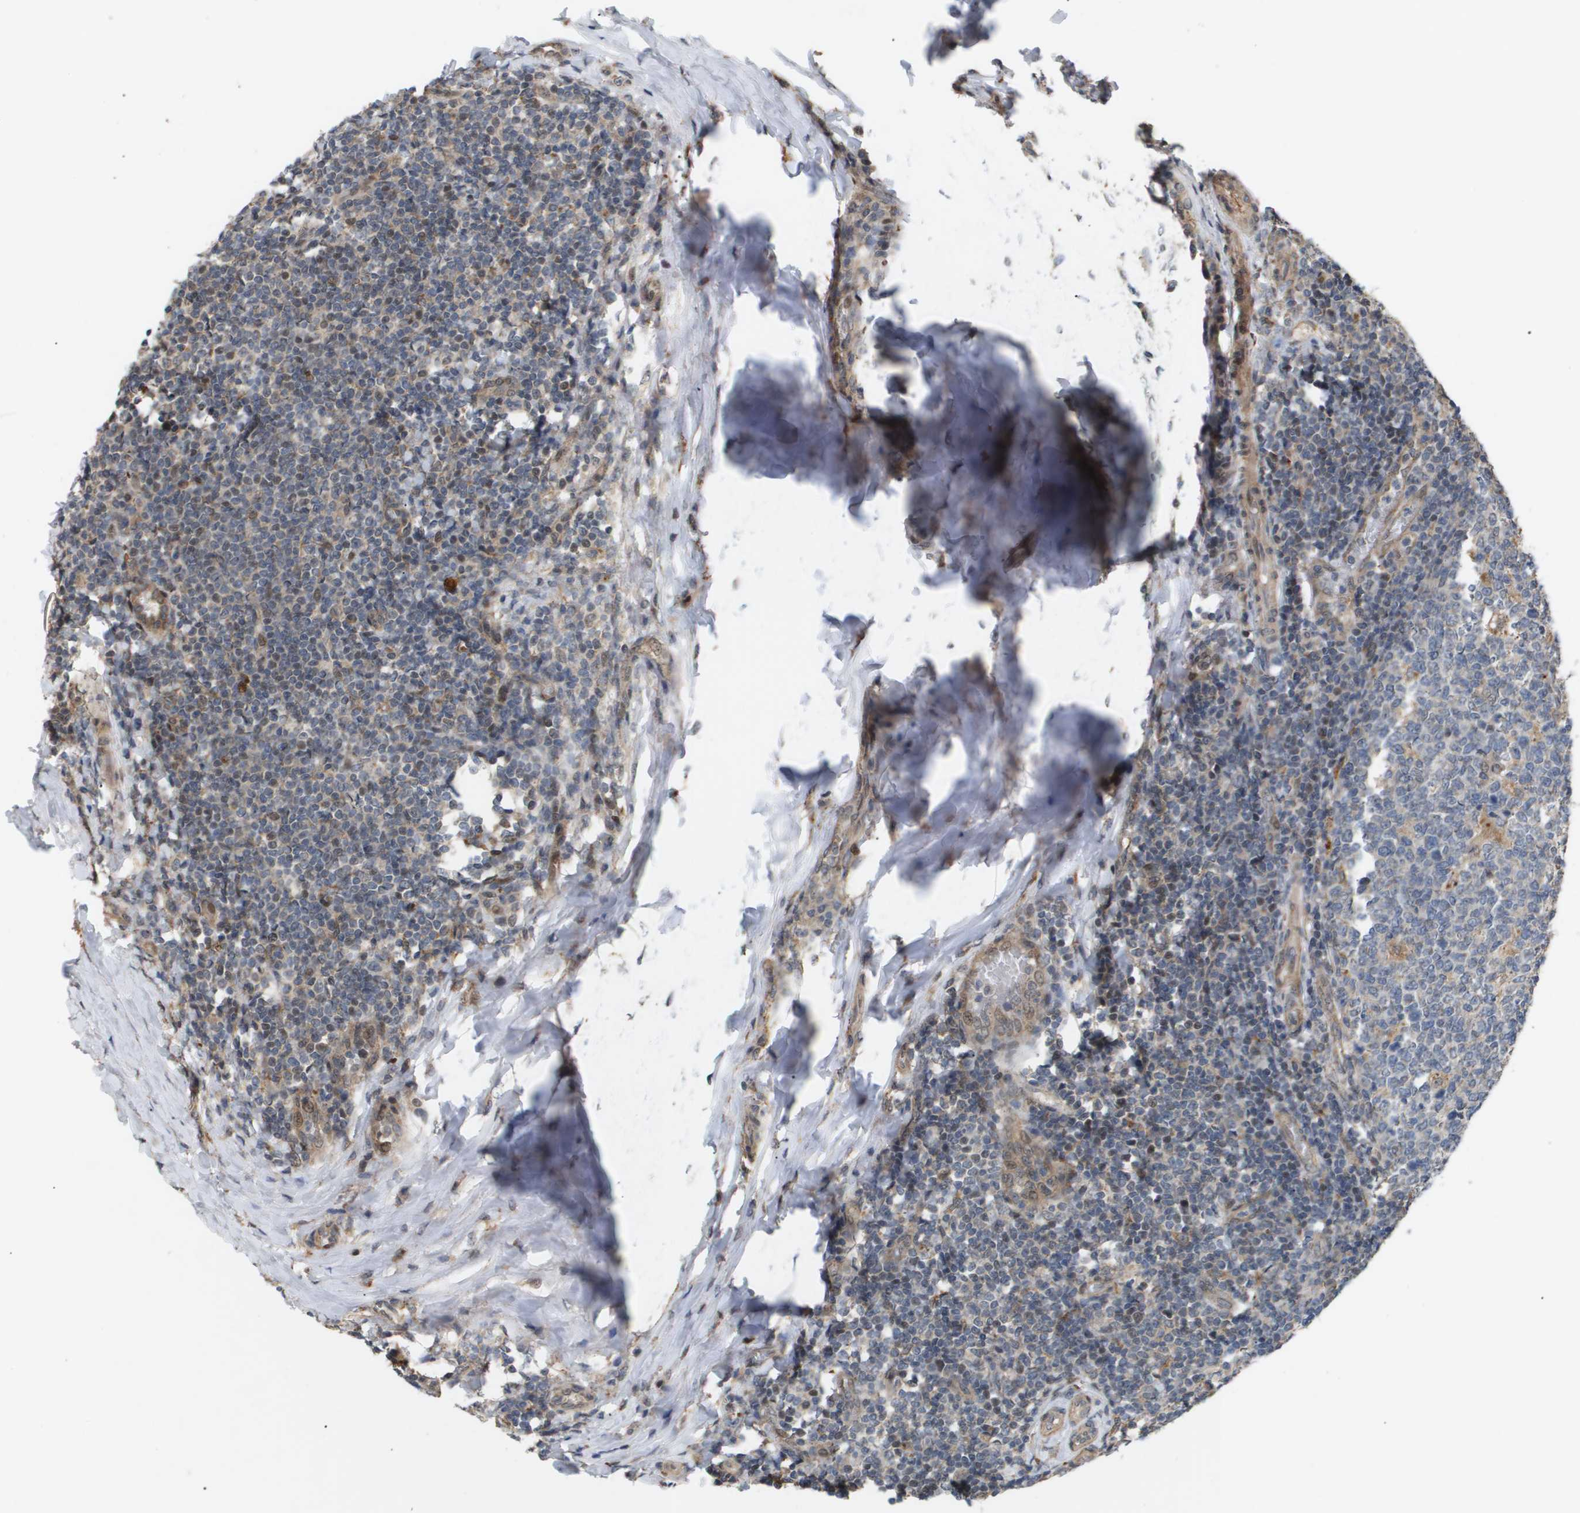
{"staining": {"intensity": "moderate", "quantity": "<25%", "location": "cytoplasmic/membranous"}, "tissue": "tonsil", "cell_type": "Germinal center cells", "image_type": "normal", "snomed": [{"axis": "morphology", "description": "Normal tissue, NOS"}, {"axis": "topography", "description": "Tonsil"}], "caption": "High-magnification brightfield microscopy of unremarkable tonsil stained with DAB (3,3'-diaminobenzidine) (brown) and counterstained with hematoxylin (blue). germinal center cells exhibit moderate cytoplasmic/membranous positivity is seen in about<25% of cells. The staining is performed using DAB brown chromogen to label protein expression. The nuclei are counter-stained blue using hematoxylin.", "gene": "PDGFB", "patient": {"sex": "female", "age": 19}}